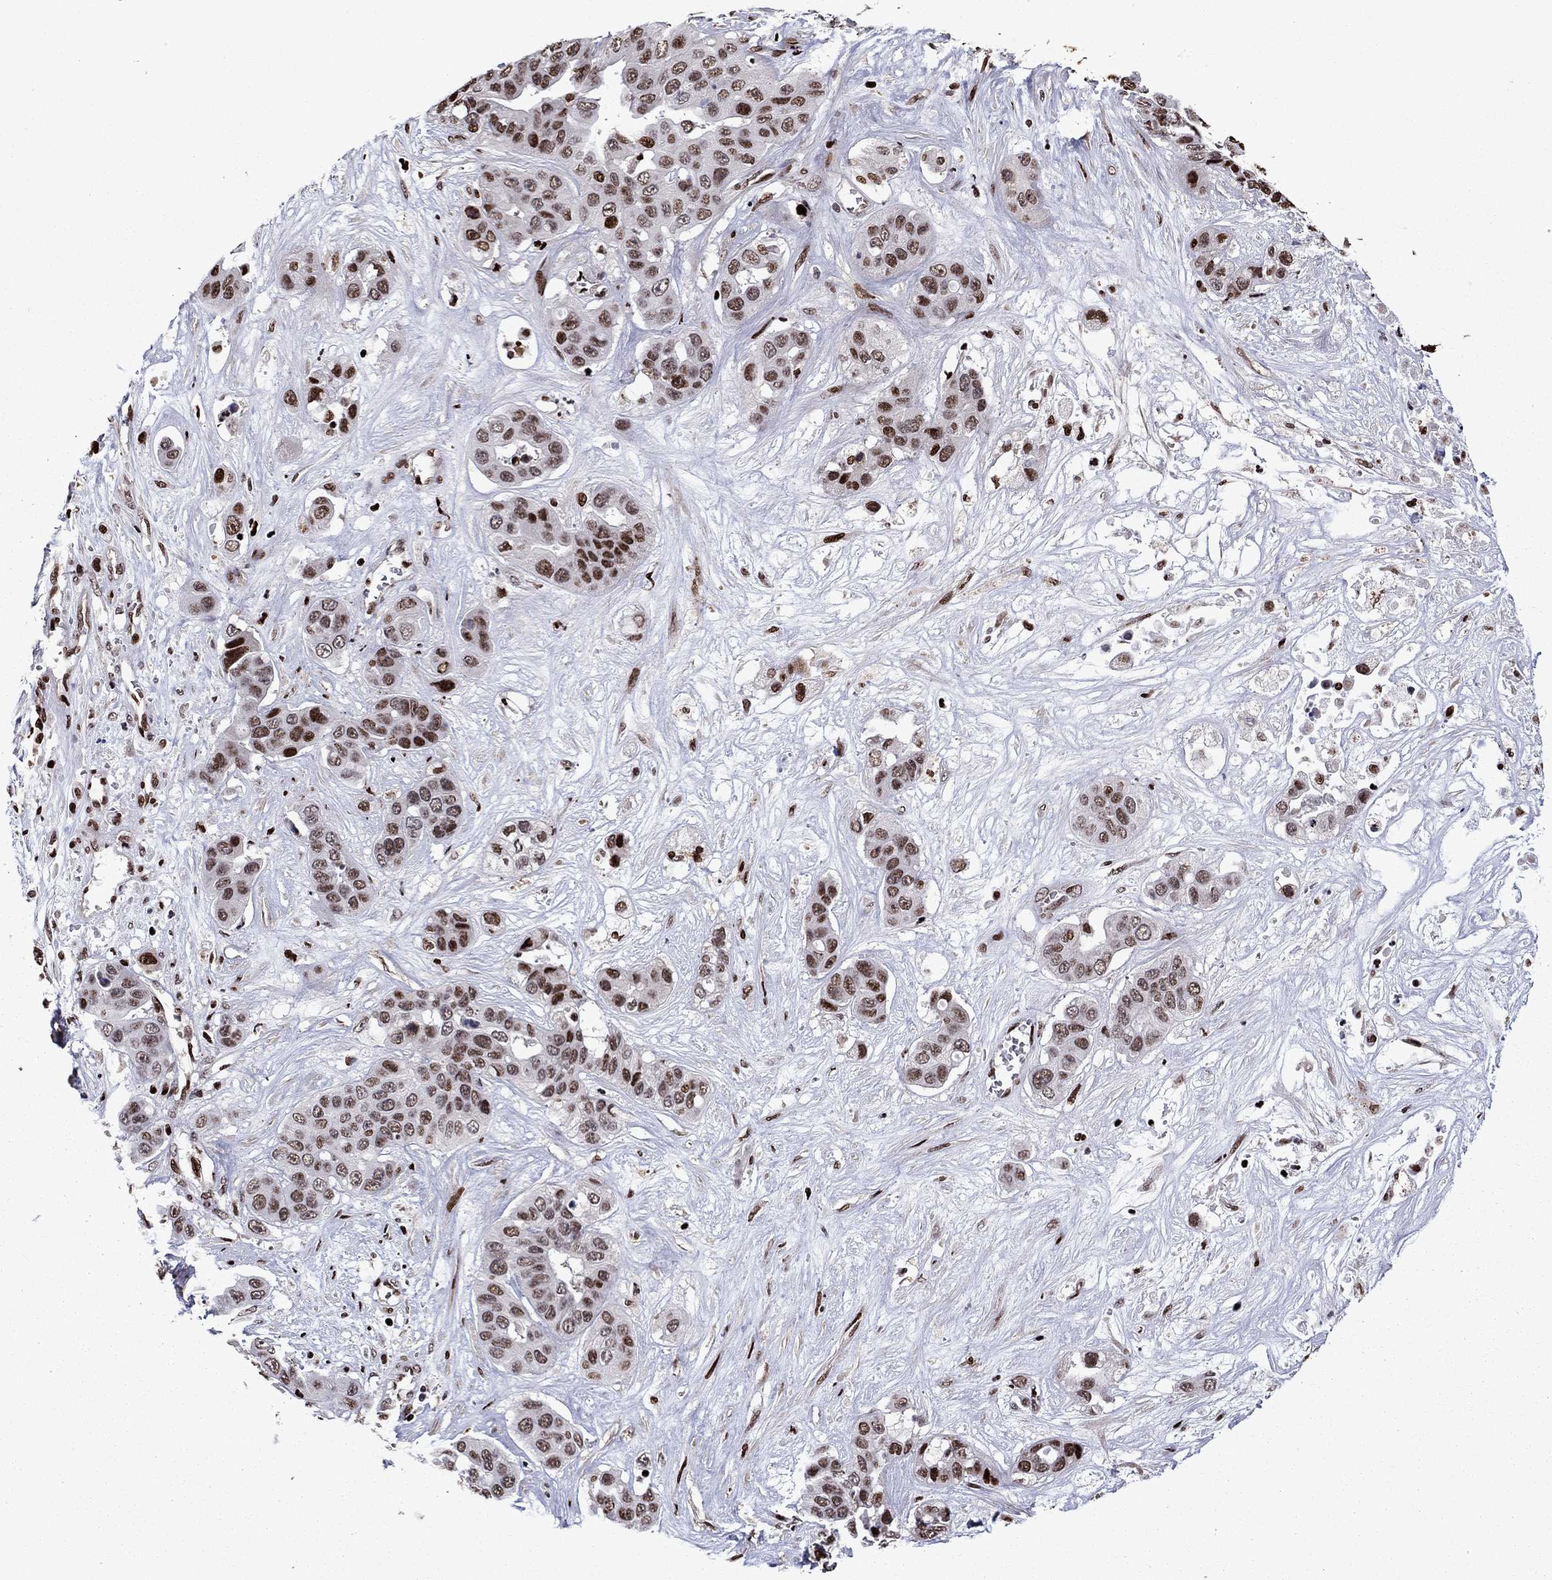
{"staining": {"intensity": "strong", "quantity": ">75%", "location": "nuclear"}, "tissue": "liver cancer", "cell_type": "Tumor cells", "image_type": "cancer", "snomed": [{"axis": "morphology", "description": "Cholangiocarcinoma"}, {"axis": "topography", "description": "Liver"}], "caption": "Liver cholangiocarcinoma stained with DAB immunohistochemistry displays high levels of strong nuclear expression in about >75% of tumor cells.", "gene": "LIMK1", "patient": {"sex": "female", "age": 52}}